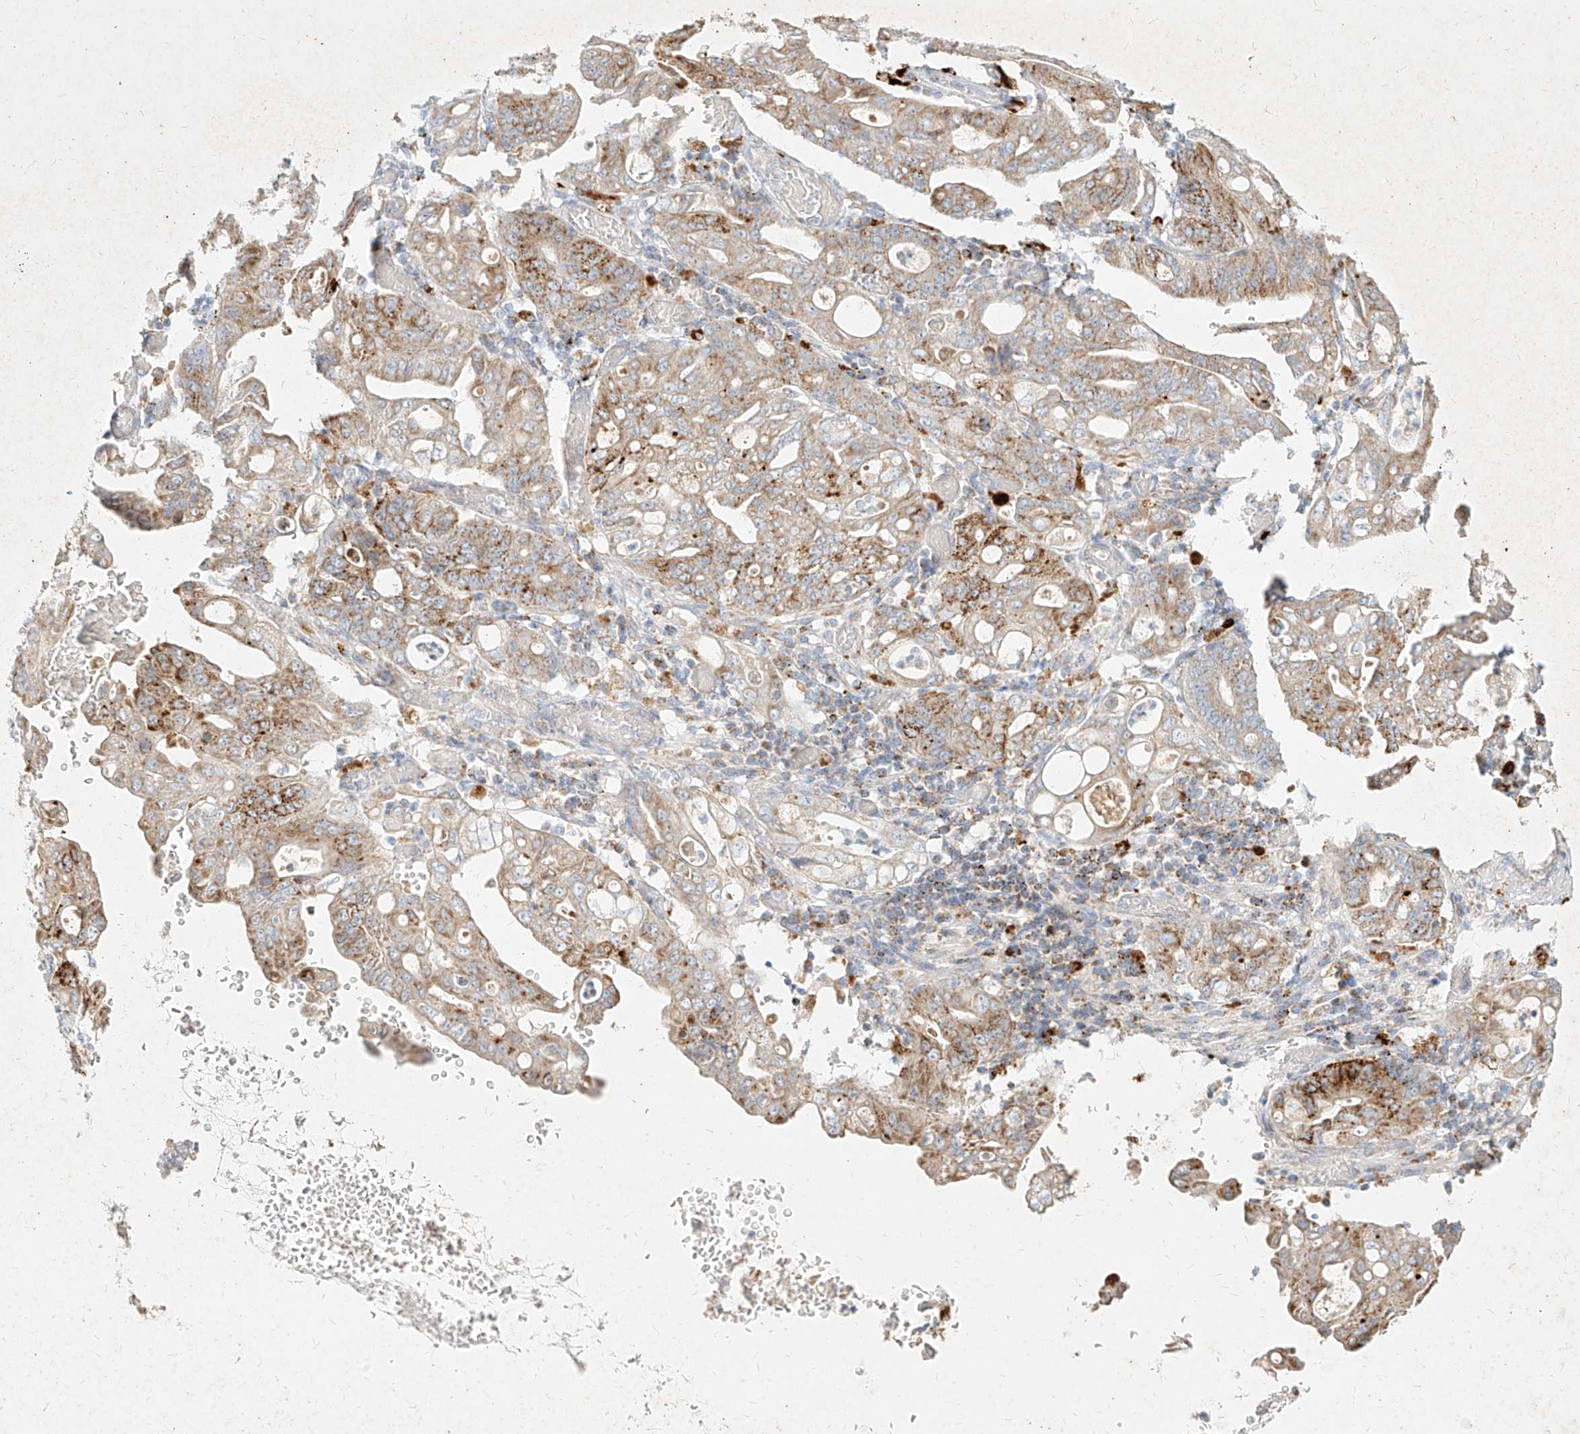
{"staining": {"intensity": "moderate", "quantity": ">75%", "location": "cytoplasmic/membranous"}, "tissue": "stomach cancer", "cell_type": "Tumor cells", "image_type": "cancer", "snomed": [{"axis": "morphology", "description": "Adenocarcinoma, NOS"}, {"axis": "topography", "description": "Stomach"}], "caption": "Adenocarcinoma (stomach) tissue shows moderate cytoplasmic/membranous positivity in approximately >75% of tumor cells, visualized by immunohistochemistry. The protein of interest is stained brown, and the nuclei are stained in blue (DAB (3,3'-diaminobenzidine) IHC with brightfield microscopy, high magnification).", "gene": "MTX2", "patient": {"sex": "female", "age": 73}}